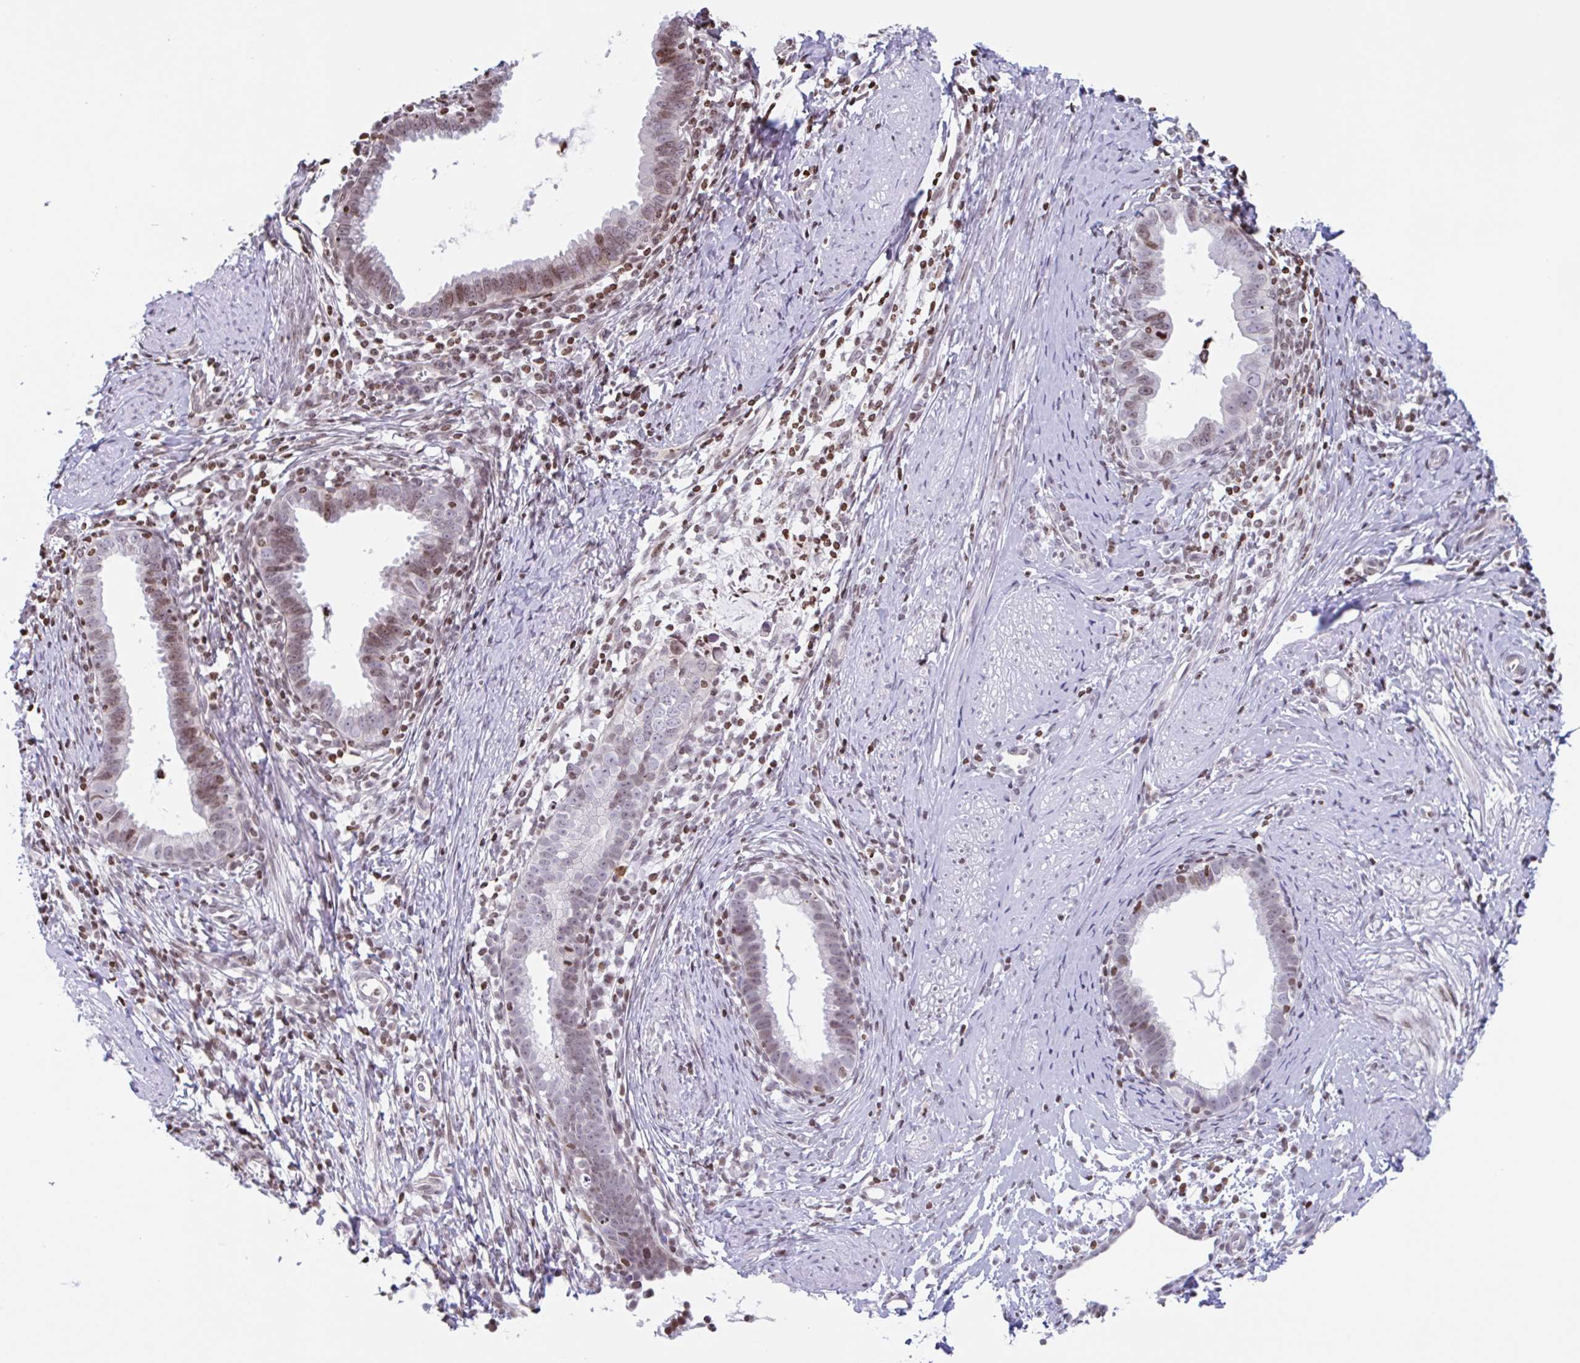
{"staining": {"intensity": "moderate", "quantity": ">75%", "location": "nuclear"}, "tissue": "cervical cancer", "cell_type": "Tumor cells", "image_type": "cancer", "snomed": [{"axis": "morphology", "description": "Adenocarcinoma, NOS"}, {"axis": "topography", "description": "Cervix"}], "caption": "The image displays immunohistochemical staining of cervical cancer (adenocarcinoma). There is moderate nuclear positivity is identified in about >75% of tumor cells. (IHC, brightfield microscopy, high magnification).", "gene": "NOL6", "patient": {"sex": "female", "age": 36}}